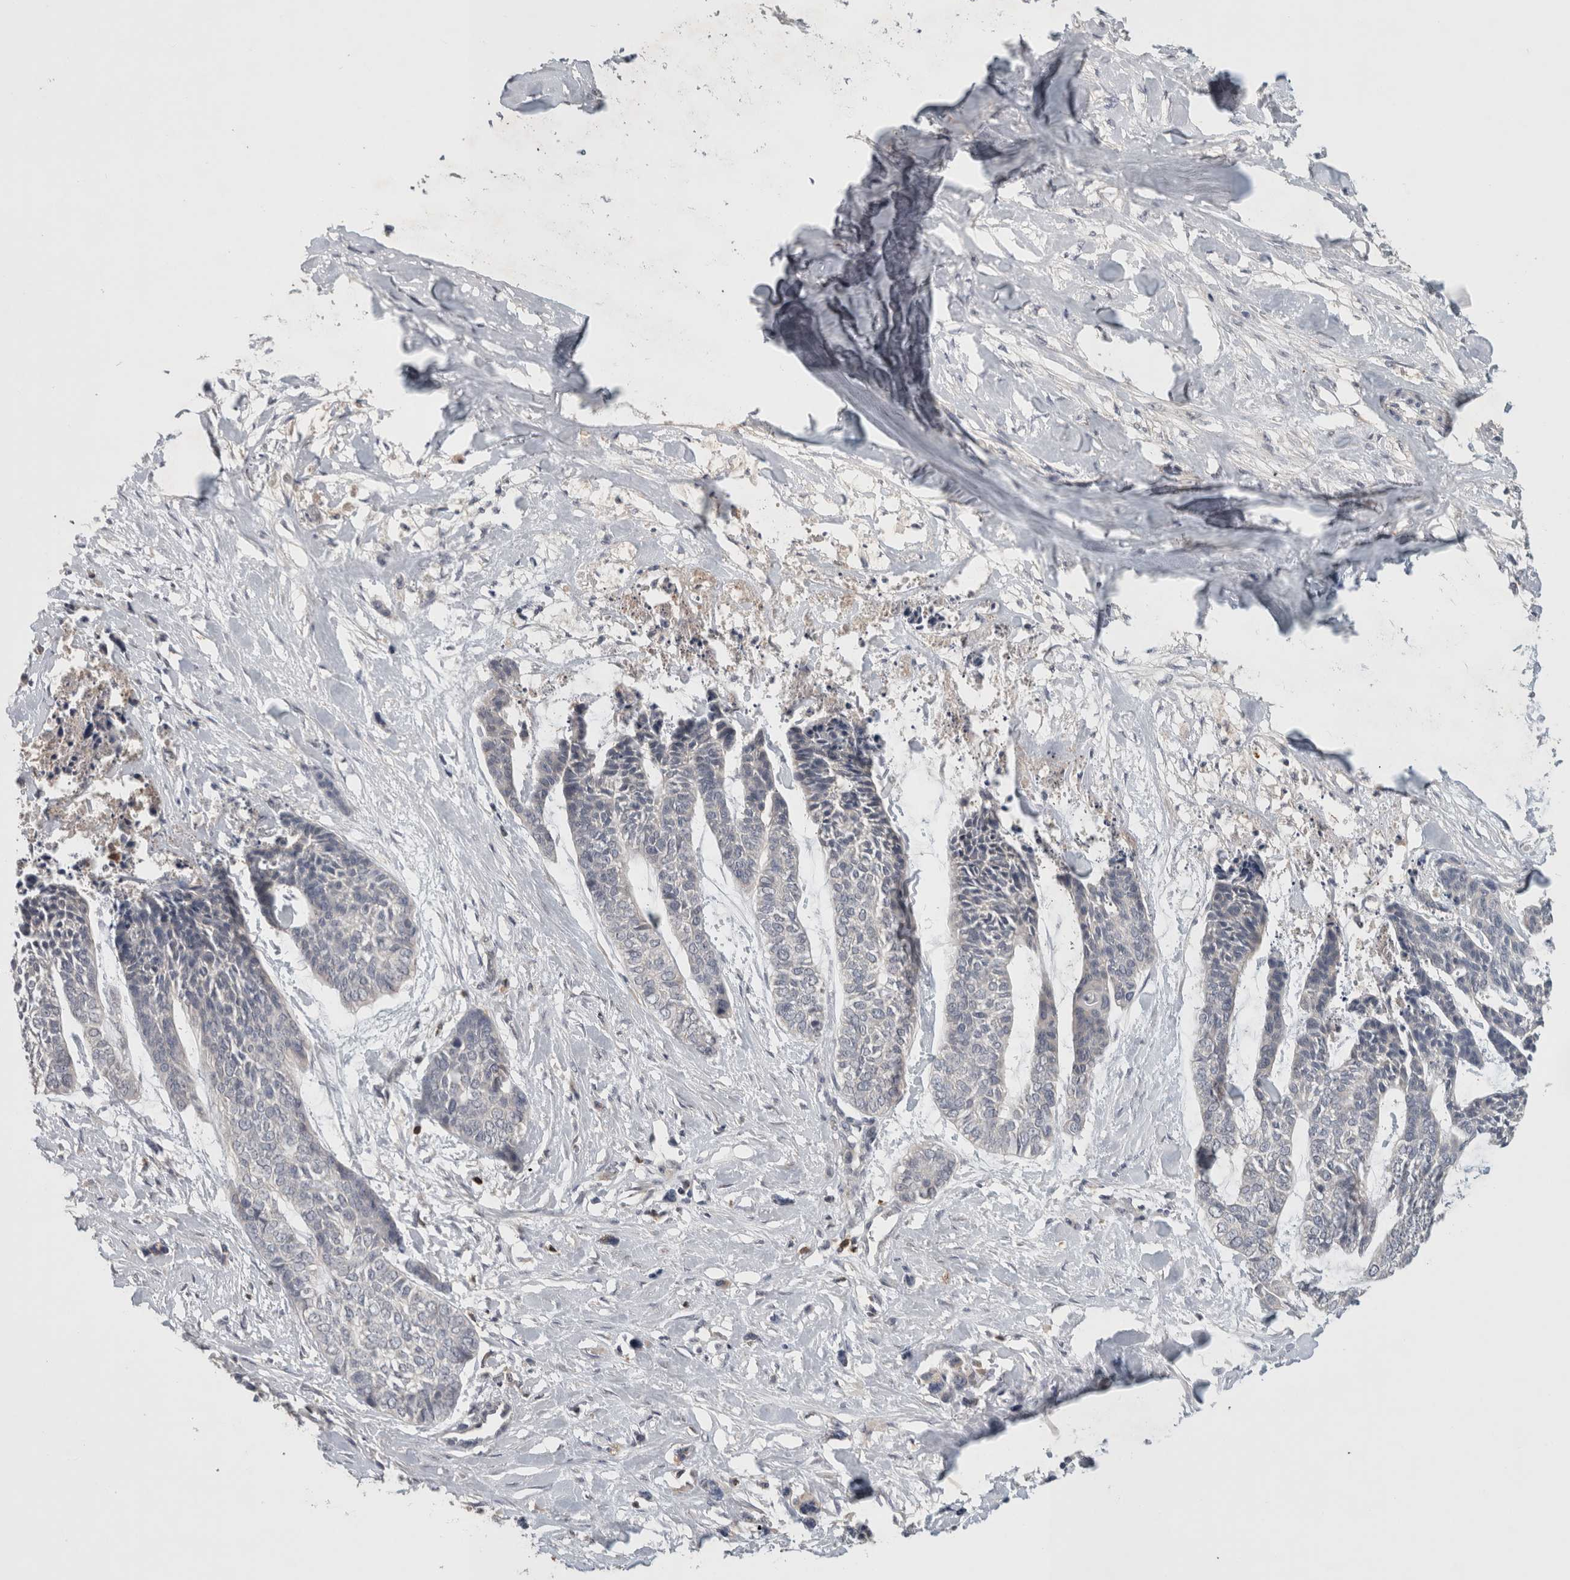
{"staining": {"intensity": "negative", "quantity": "none", "location": "none"}, "tissue": "skin cancer", "cell_type": "Tumor cells", "image_type": "cancer", "snomed": [{"axis": "morphology", "description": "Basal cell carcinoma"}, {"axis": "topography", "description": "Skin"}], "caption": "Skin cancer (basal cell carcinoma) was stained to show a protein in brown. There is no significant staining in tumor cells.", "gene": "GFRA2", "patient": {"sex": "female", "age": 64}}